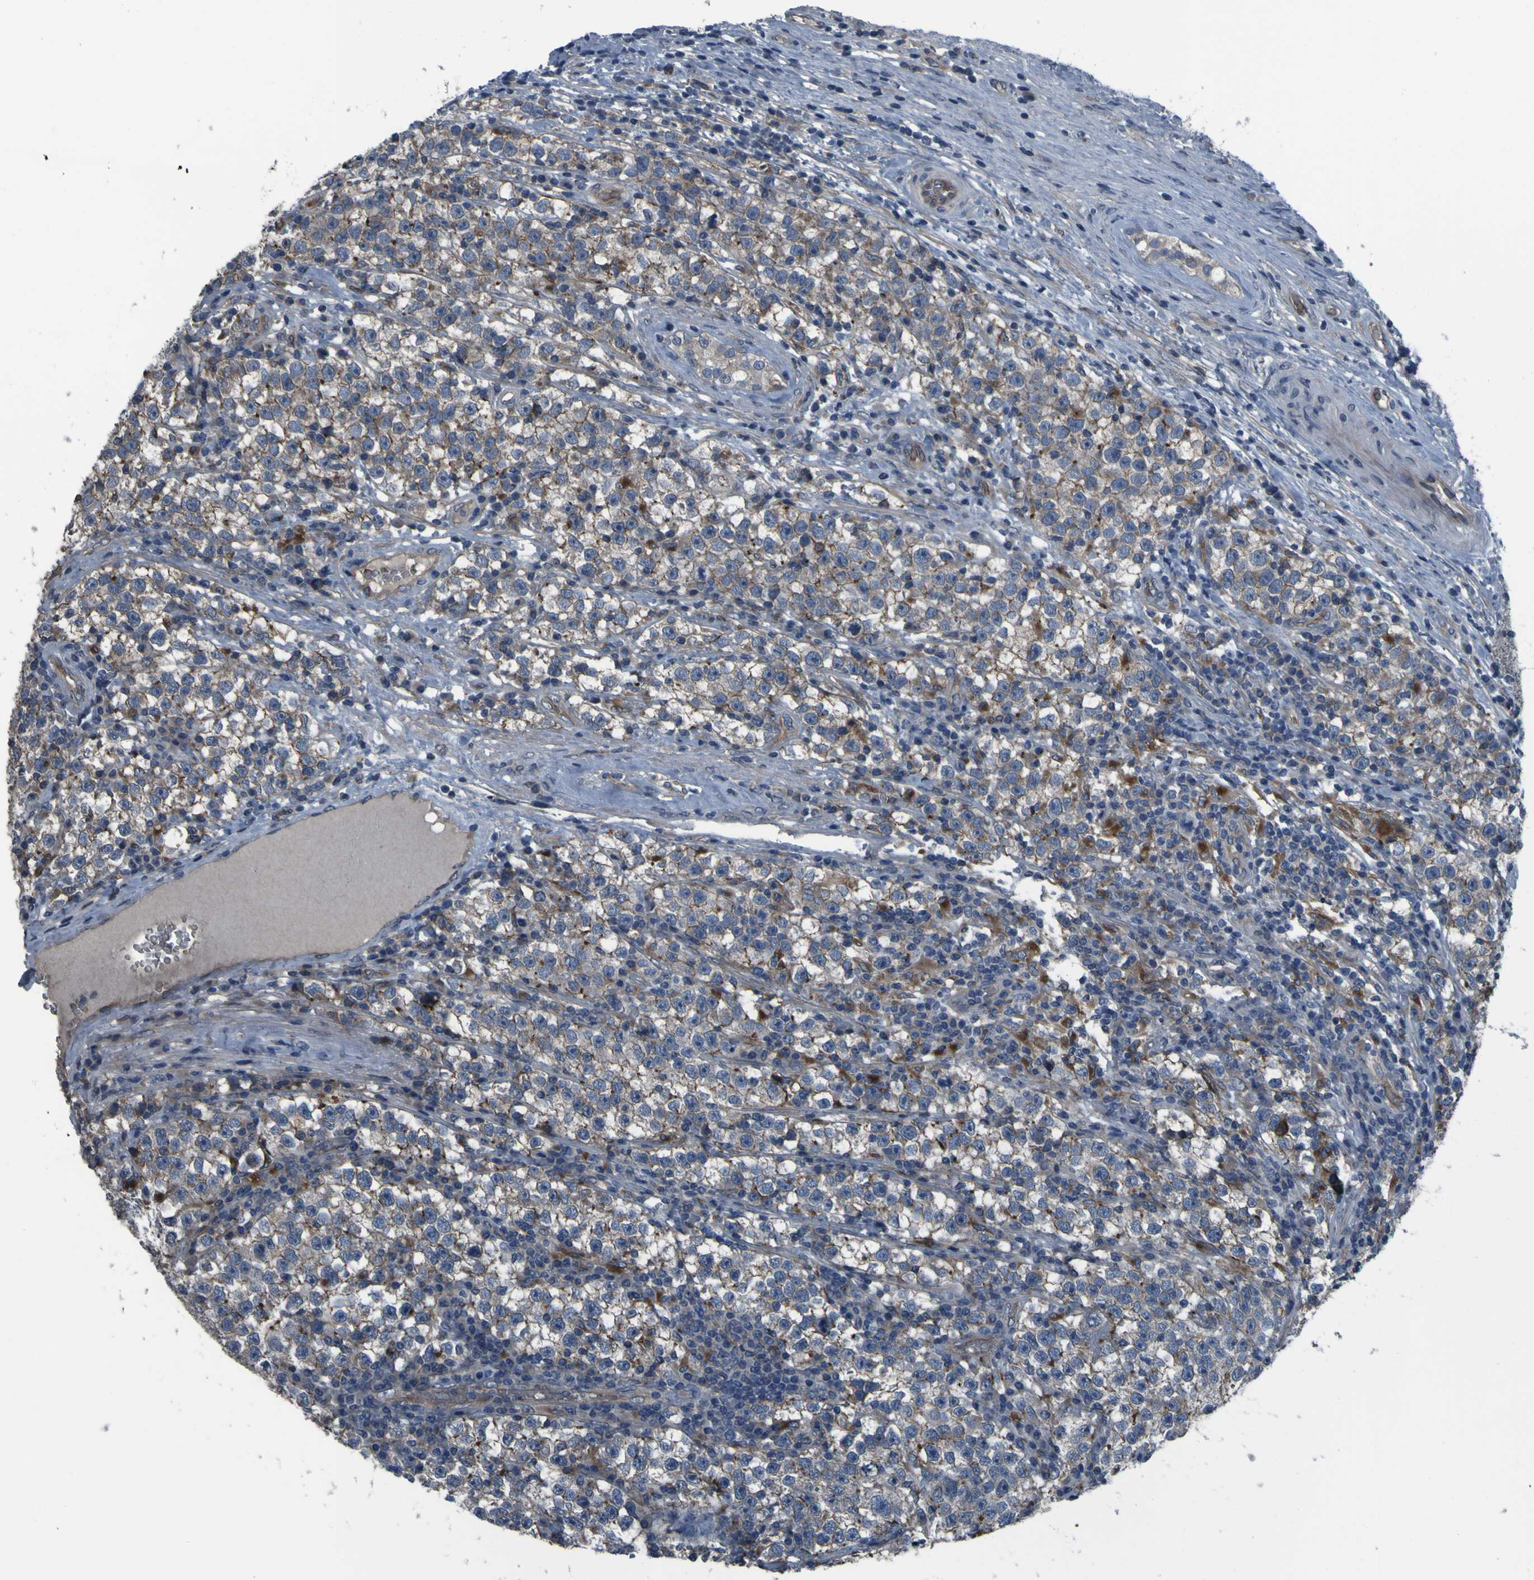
{"staining": {"intensity": "weak", "quantity": ">75%", "location": "cytoplasmic/membranous"}, "tissue": "testis cancer", "cell_type": "Tumor cells", "image_type": "cancer", "snomed": [{"axis": "morphology", "description": "Seminoma, NOS"}, {"axis": "topography", "description": "Testis"}], "caption": "This is an image of immunohistochemistry (IHC) staining of seminoma (testis), which shows weak staining in the cytoplasmic/membranous of tumor cells.", "gene": "GRAMD1A", "patient": {"sex": "male", "age": 22}}